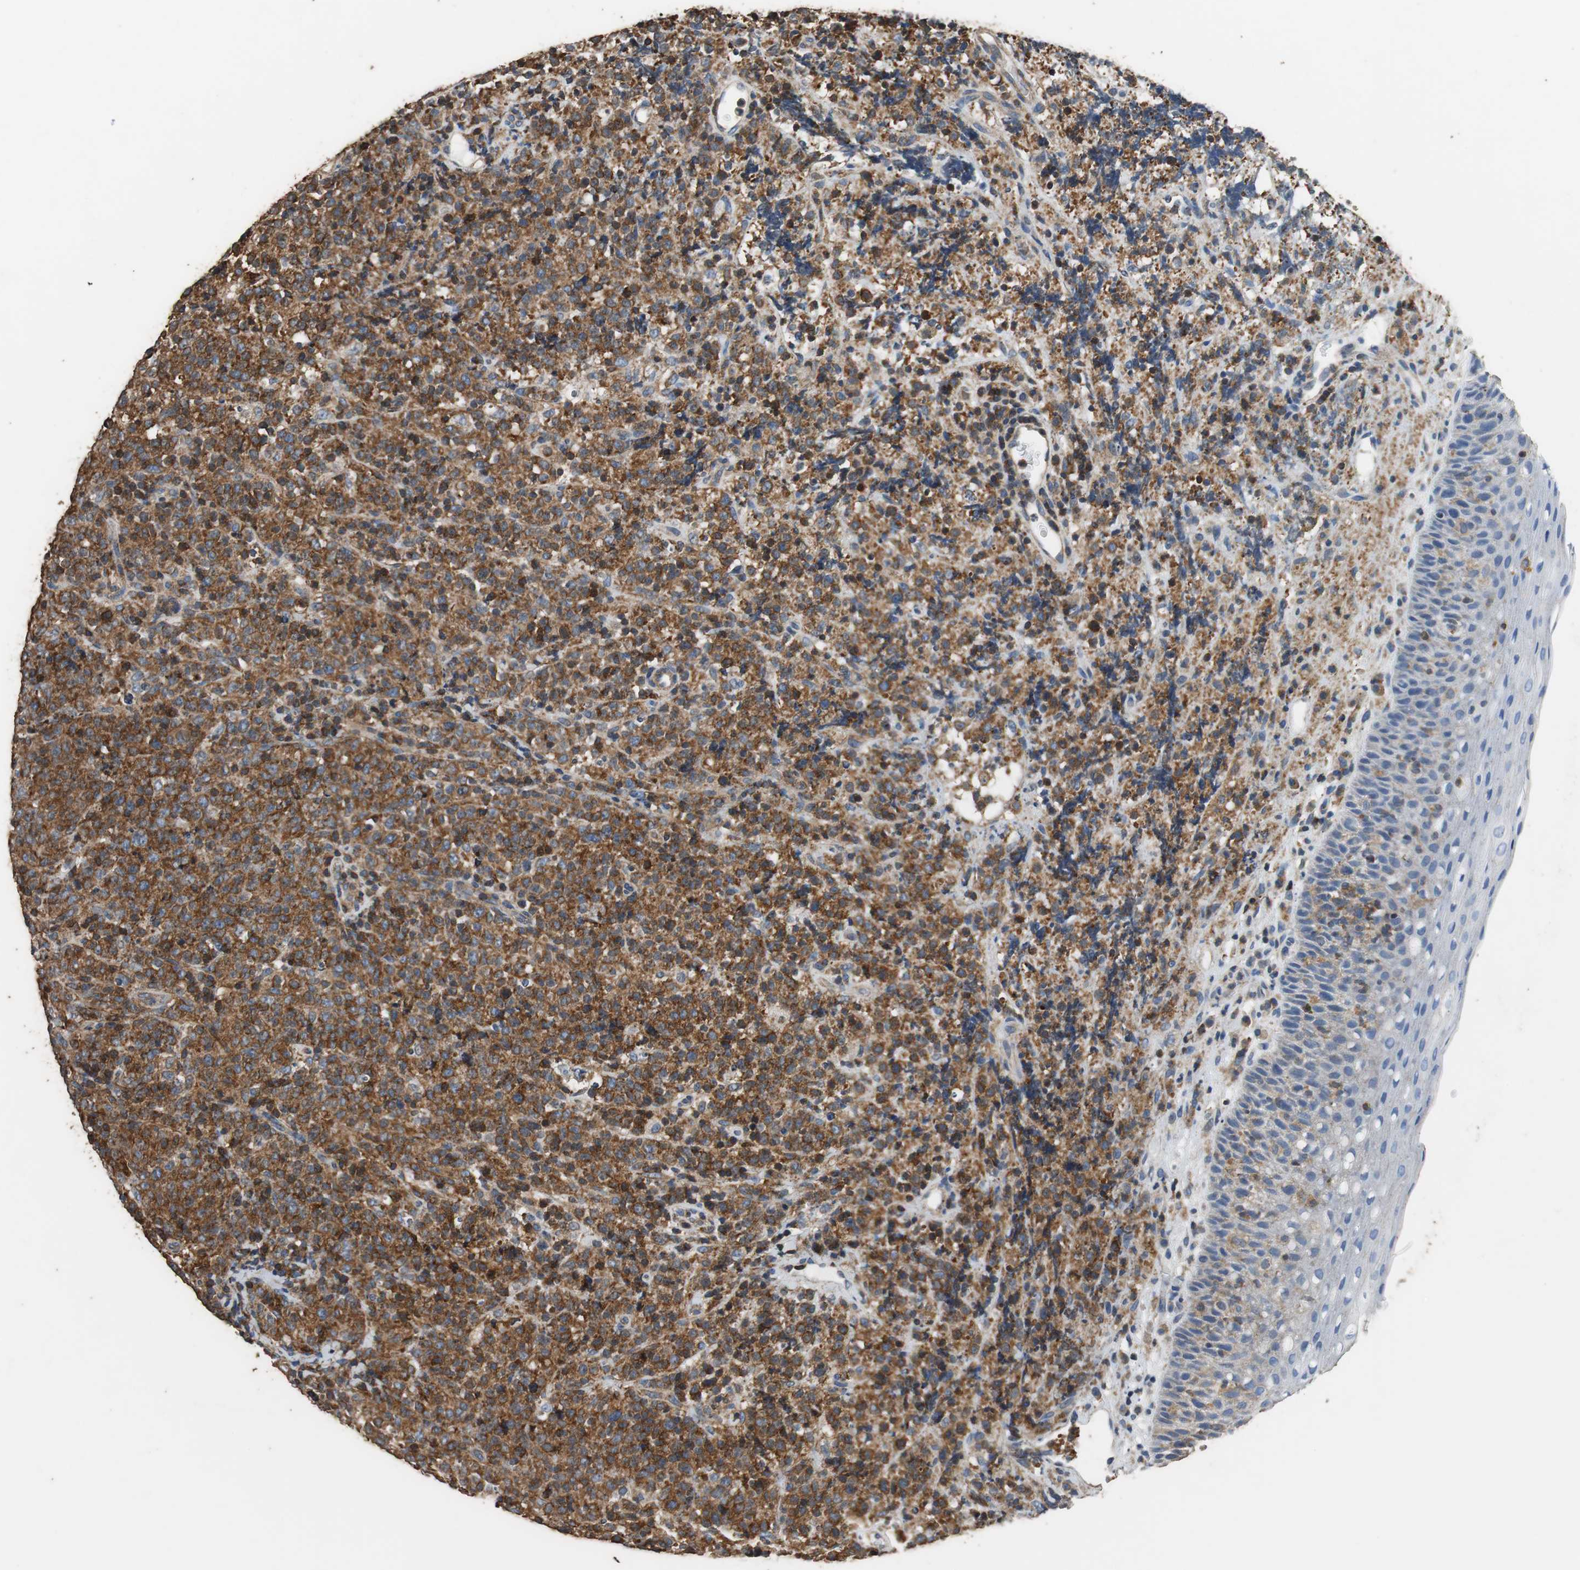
{"staining": {"intensity": "strong", "quantity": ">75%", "location": "cytoplasmic/membranous"}, "tissue": "lymphoma", "cell_type": "Tumor cells", "image_type": "cancer", "snomed": [{"axis": "morphology", "description": "Malignant lymphoma, non-Hodgkin's type, High grade"}, {"axis": "topography", "description": "Tonsil"}], "caption": "Tumor cells reveal high levels of strong cytoplasmic/membranous staining in about >75% of cells in human malignant lymphoma, non-Hodgkin's type (high-grade).", "gene": "PRKRA", "patient": {"sex": "female", "age": 36}}